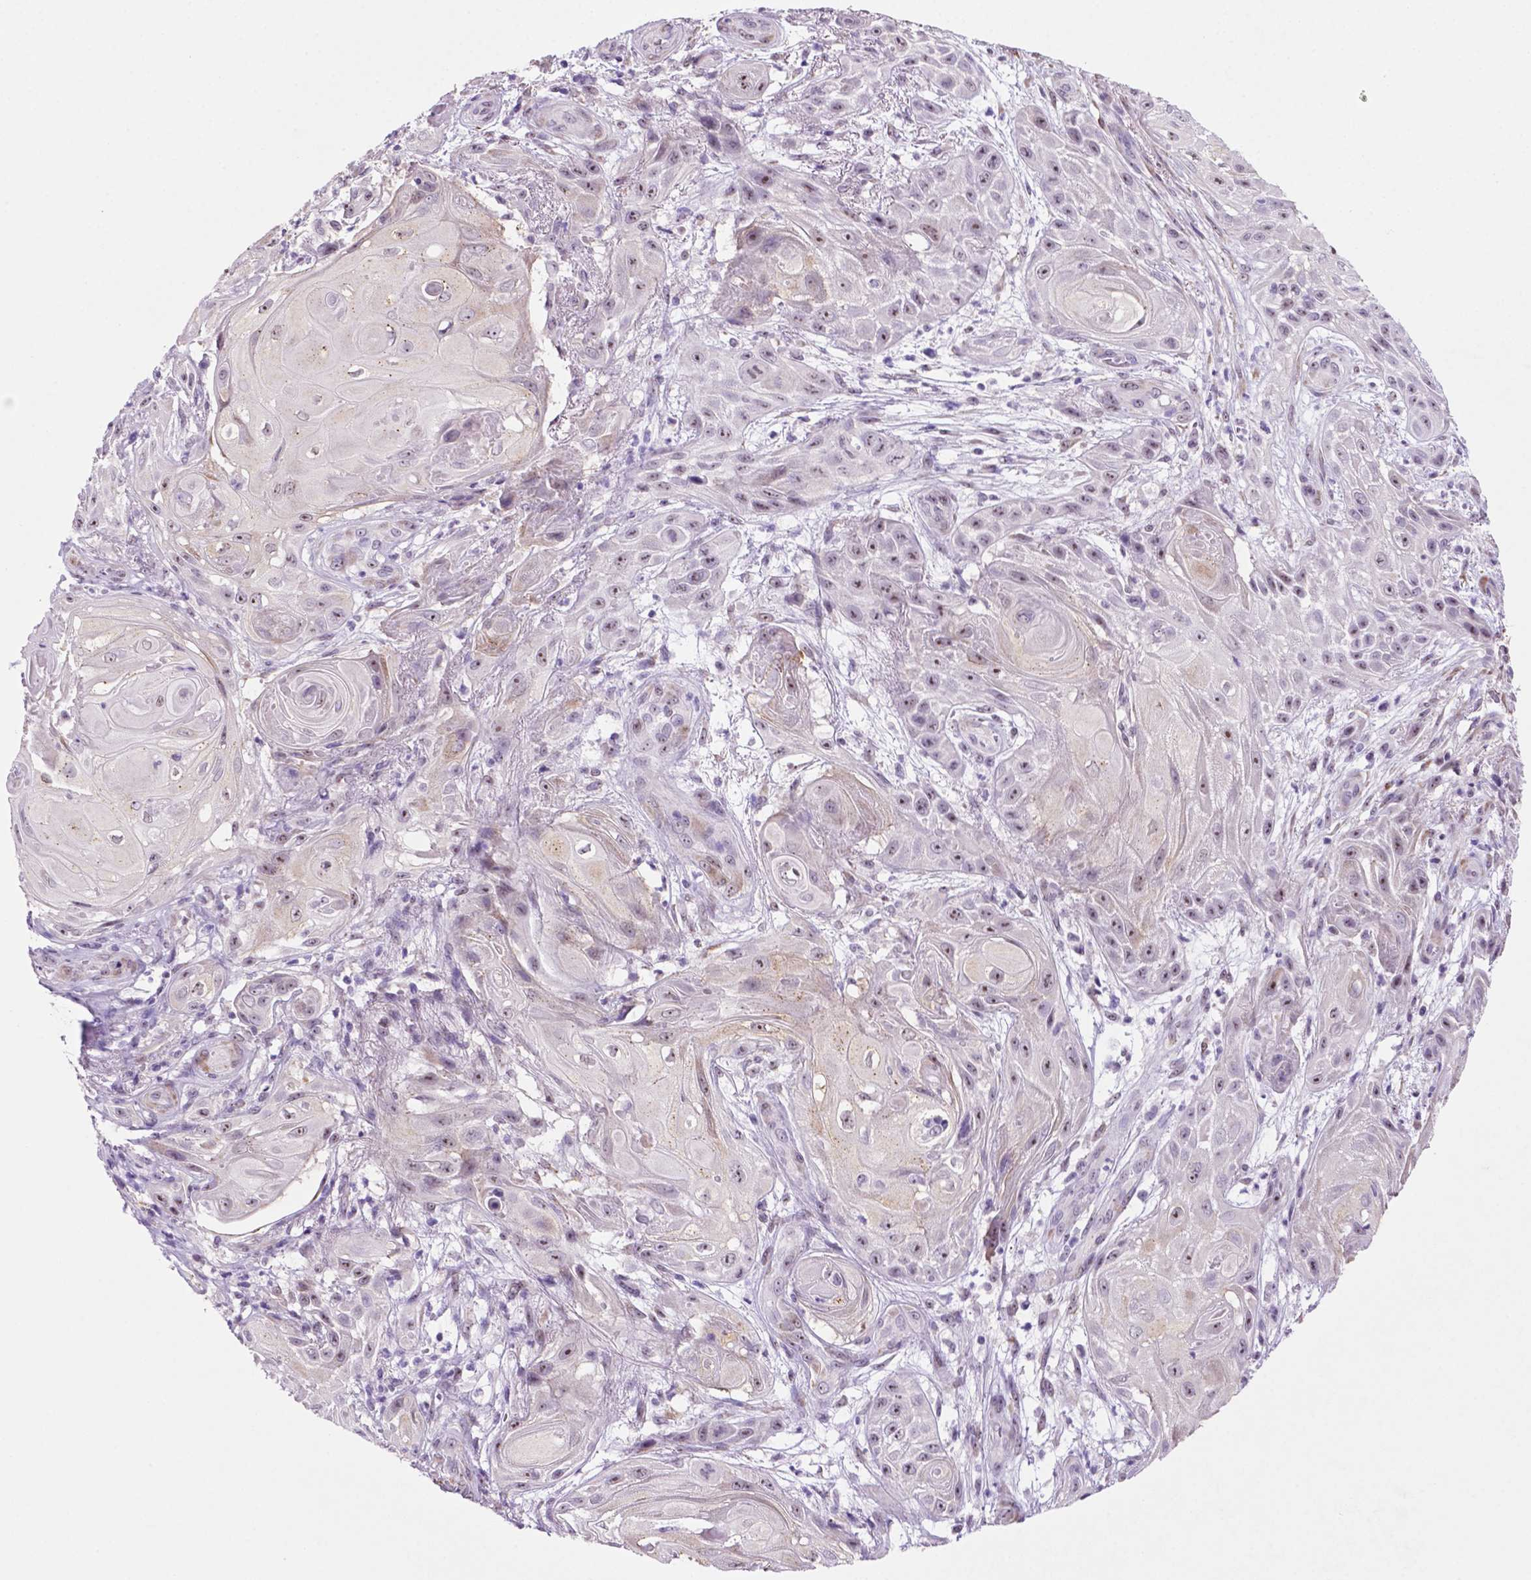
{"staining": {"intensity": "moderate", "quantity": "25%-75%", "location": "nuclear"}, "tissue": "skin cancer", "cell_type": "Tumor cells", "image_type": "cancer", "snomed": [{"axis": "morphology", "description": "Squamous cell carcinoma, NOS"}, {"axis": "topography", "description": "Skin"}], "caption": "Tumor cells display moderate nuclear staining in approximately 25%-75% of cells in skin squamous cell carcinoma.", "gene": "C18orf21", "patient": {"sex": "male", "age": 62}}